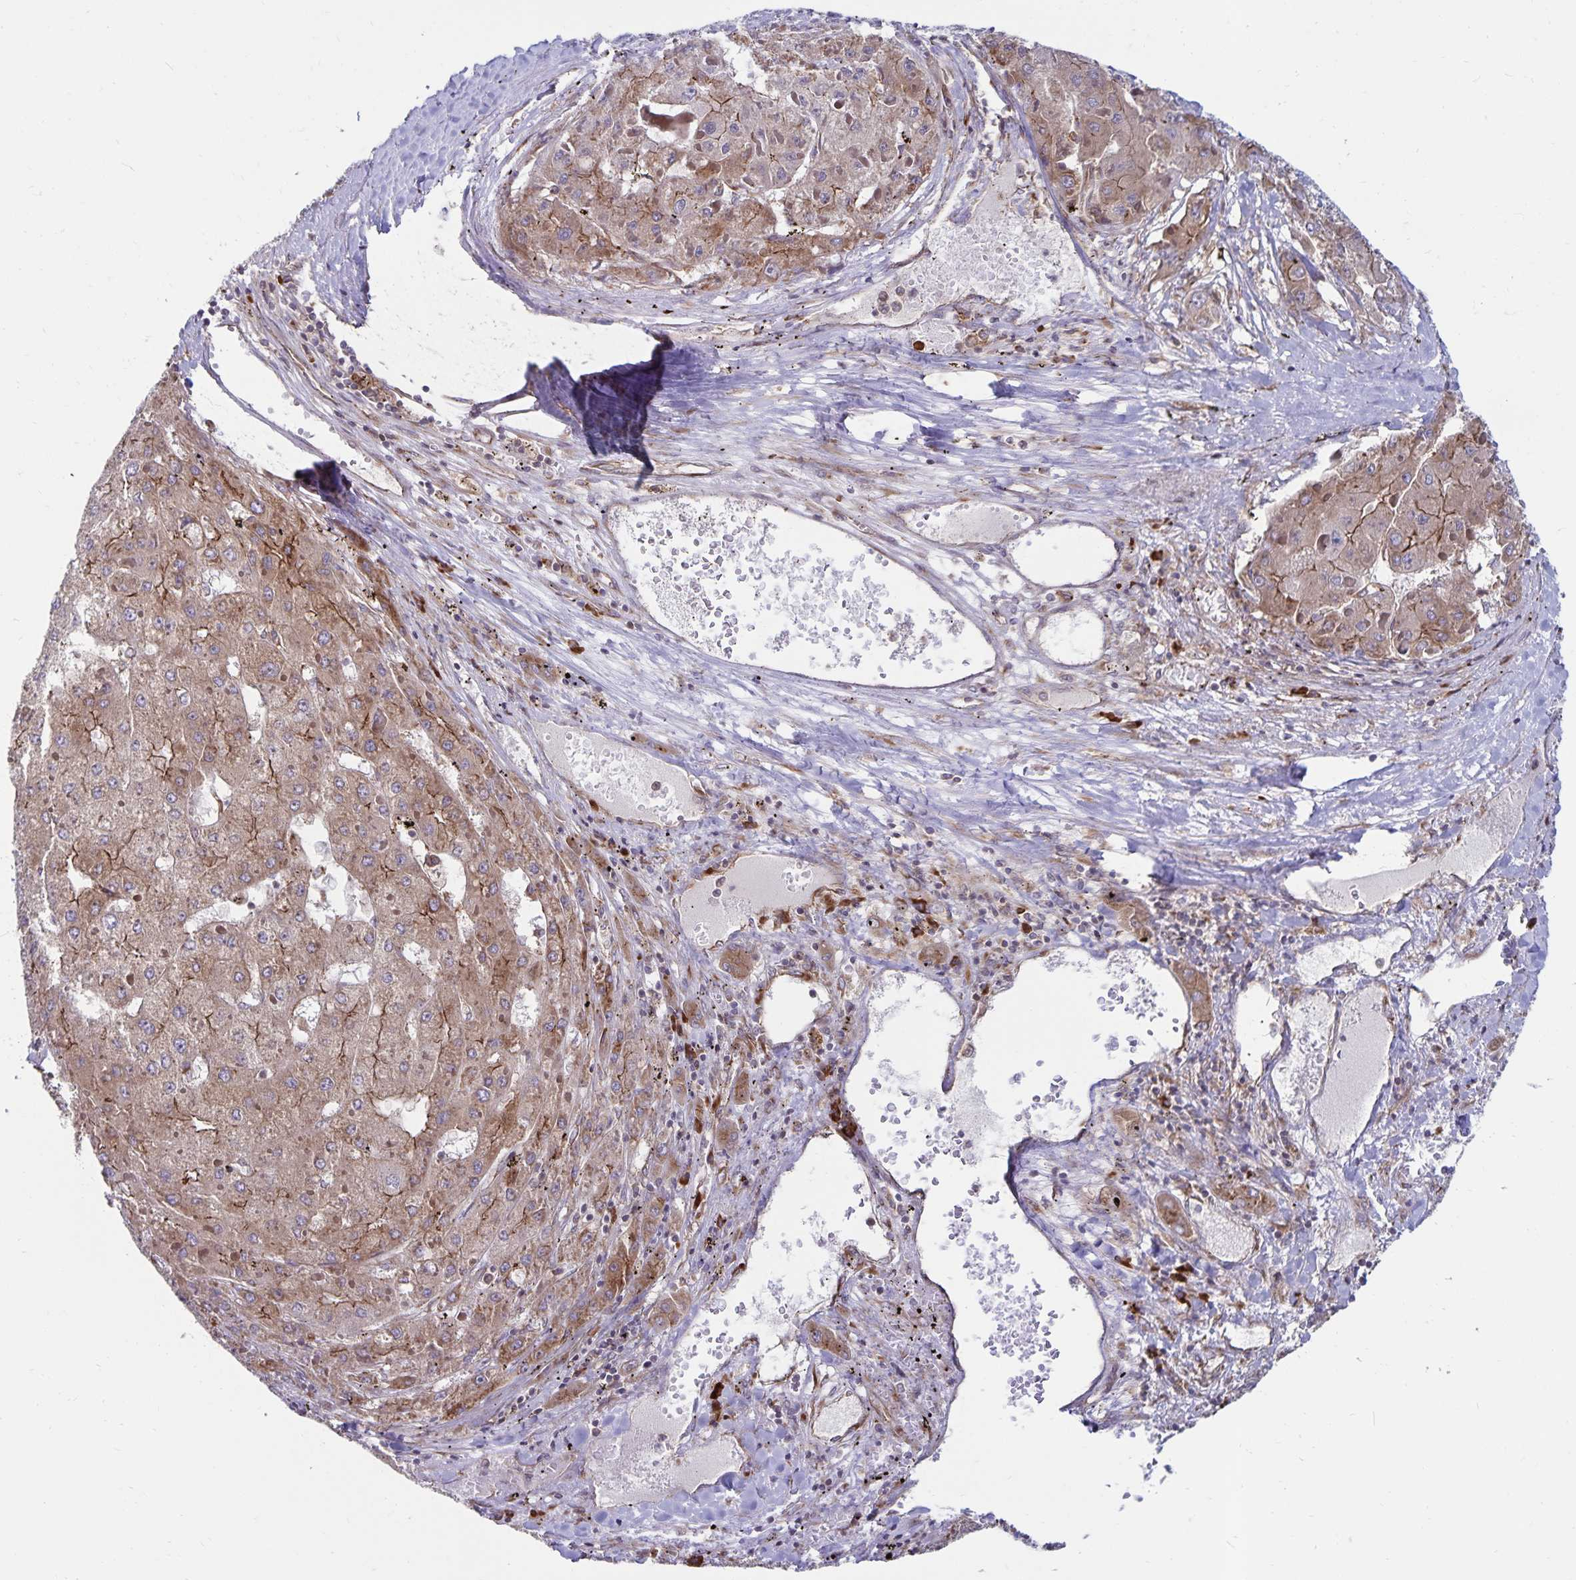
{"staining": {"intensity": "moderate", "quantity": "25%-75%", "location": "cytoplasmic/membranous"}, "tissue": "liver cancer", "cell_type": "Tumor cells", "image_type": "cancer", "snomed": [{"axis": "morphology", "description": "Carcinoma, Hepatocellular, NOS"}, {"axis": "topography", "description": "Liver"}], "caption": "Immunohistochemistry (DAB) staining of human hepatocellular carcinoma (liver) shows moderate cytoplasmic/membranous protein expression in approximately 25%-75% of tumor cells. (DAB = brown stain, brightfield microscopy at high magnification).", "gene": "SEC62", "patient": {"sex": "female", "age": 73}}